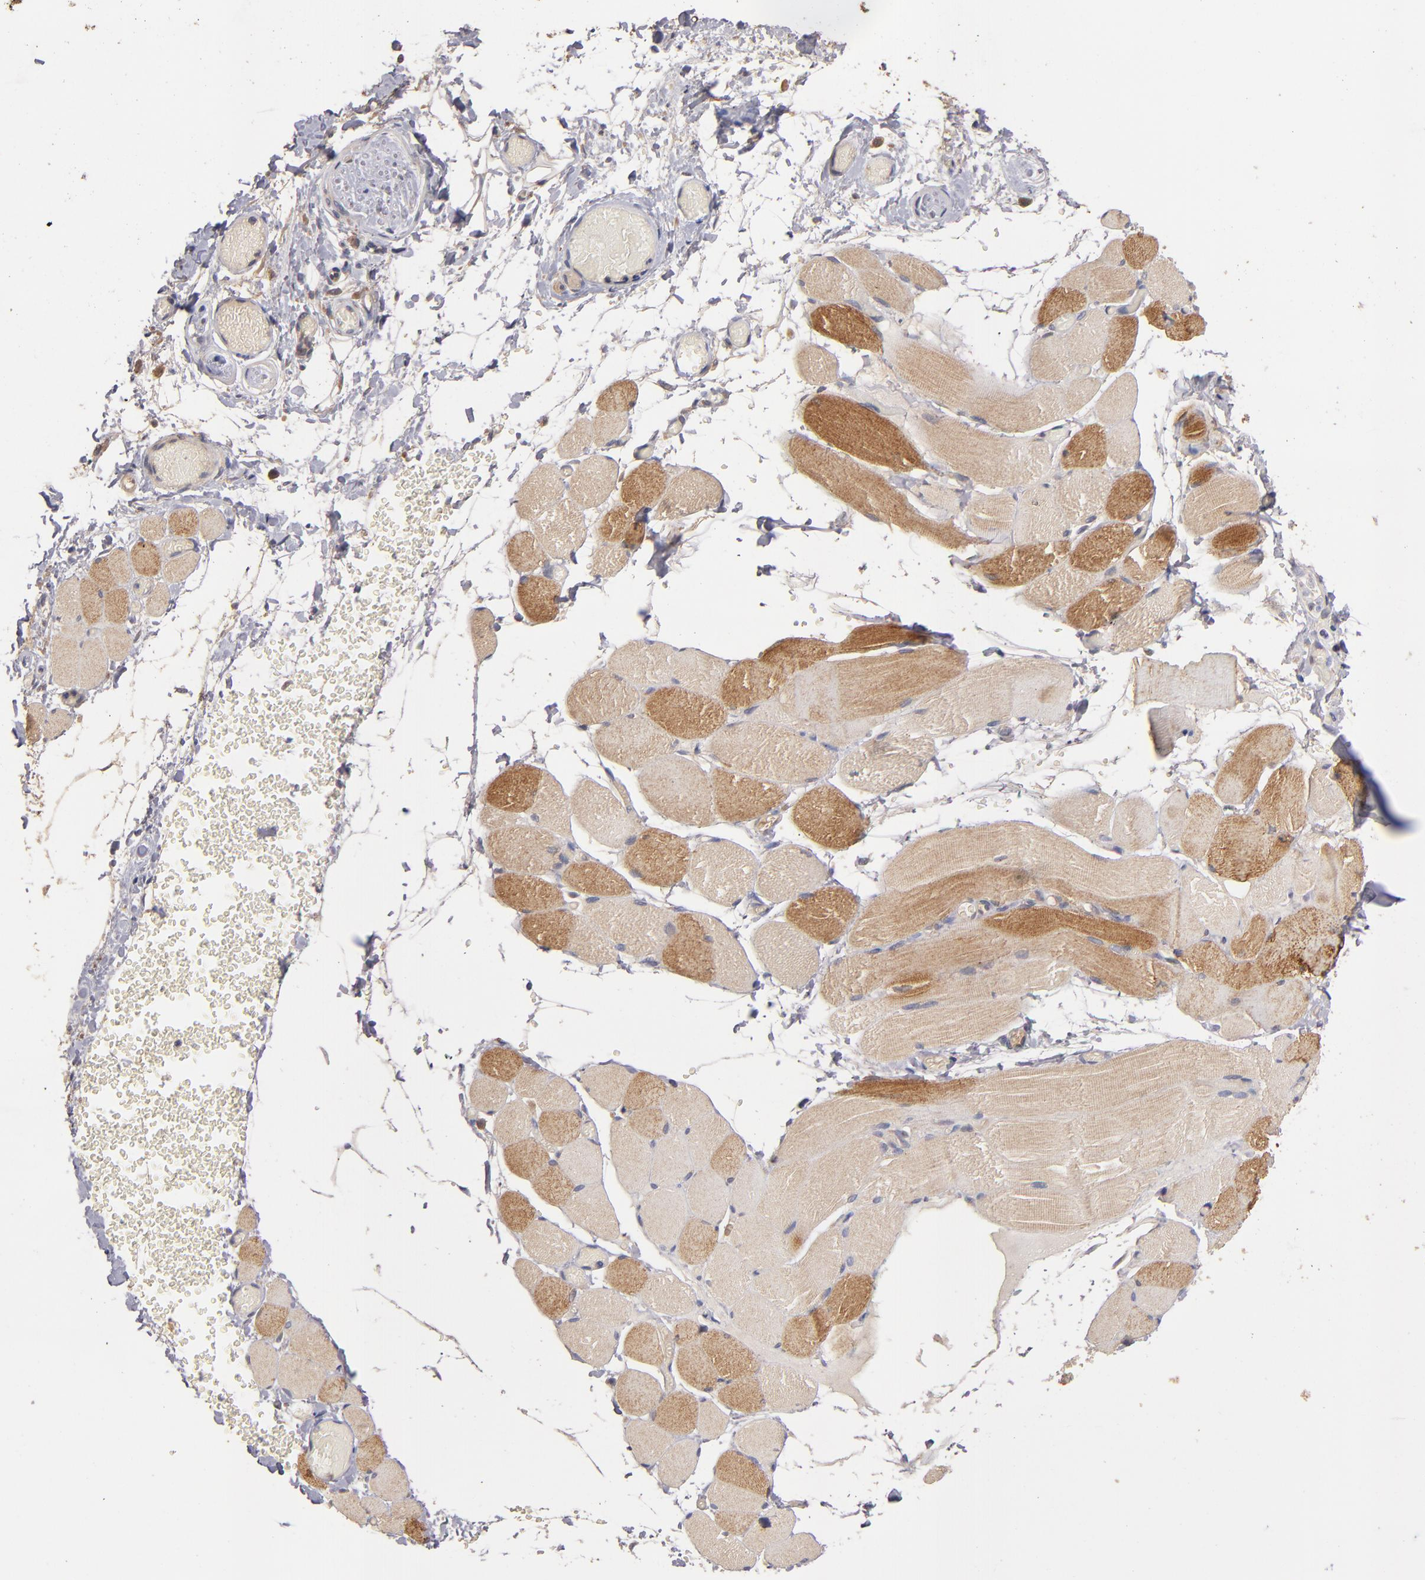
{"staining": {"intensity": "moderate", "quantity": ">75%", "location": "cytoplasmic/membranous"}, "tissue": "skeletal muscle", "cell_type": "Myocytes", "image_type": "normal", "snomed": [{"axis": "morphology", "description": "Normal tissue, NOS"}, {"axis": "topography", "description": "Skeletal muscle"}, {"axis": "topography", "description": "Soft tissue"}], "caption": "This image shows immunohistochemistry (IHC) staining of normal skeletal muscle, with medium moderate cytoplasmic/membranous positivity in about >75% of myocytes.", "gene": "UPF3B", "patient": {"sex": "female", "age": 58}}